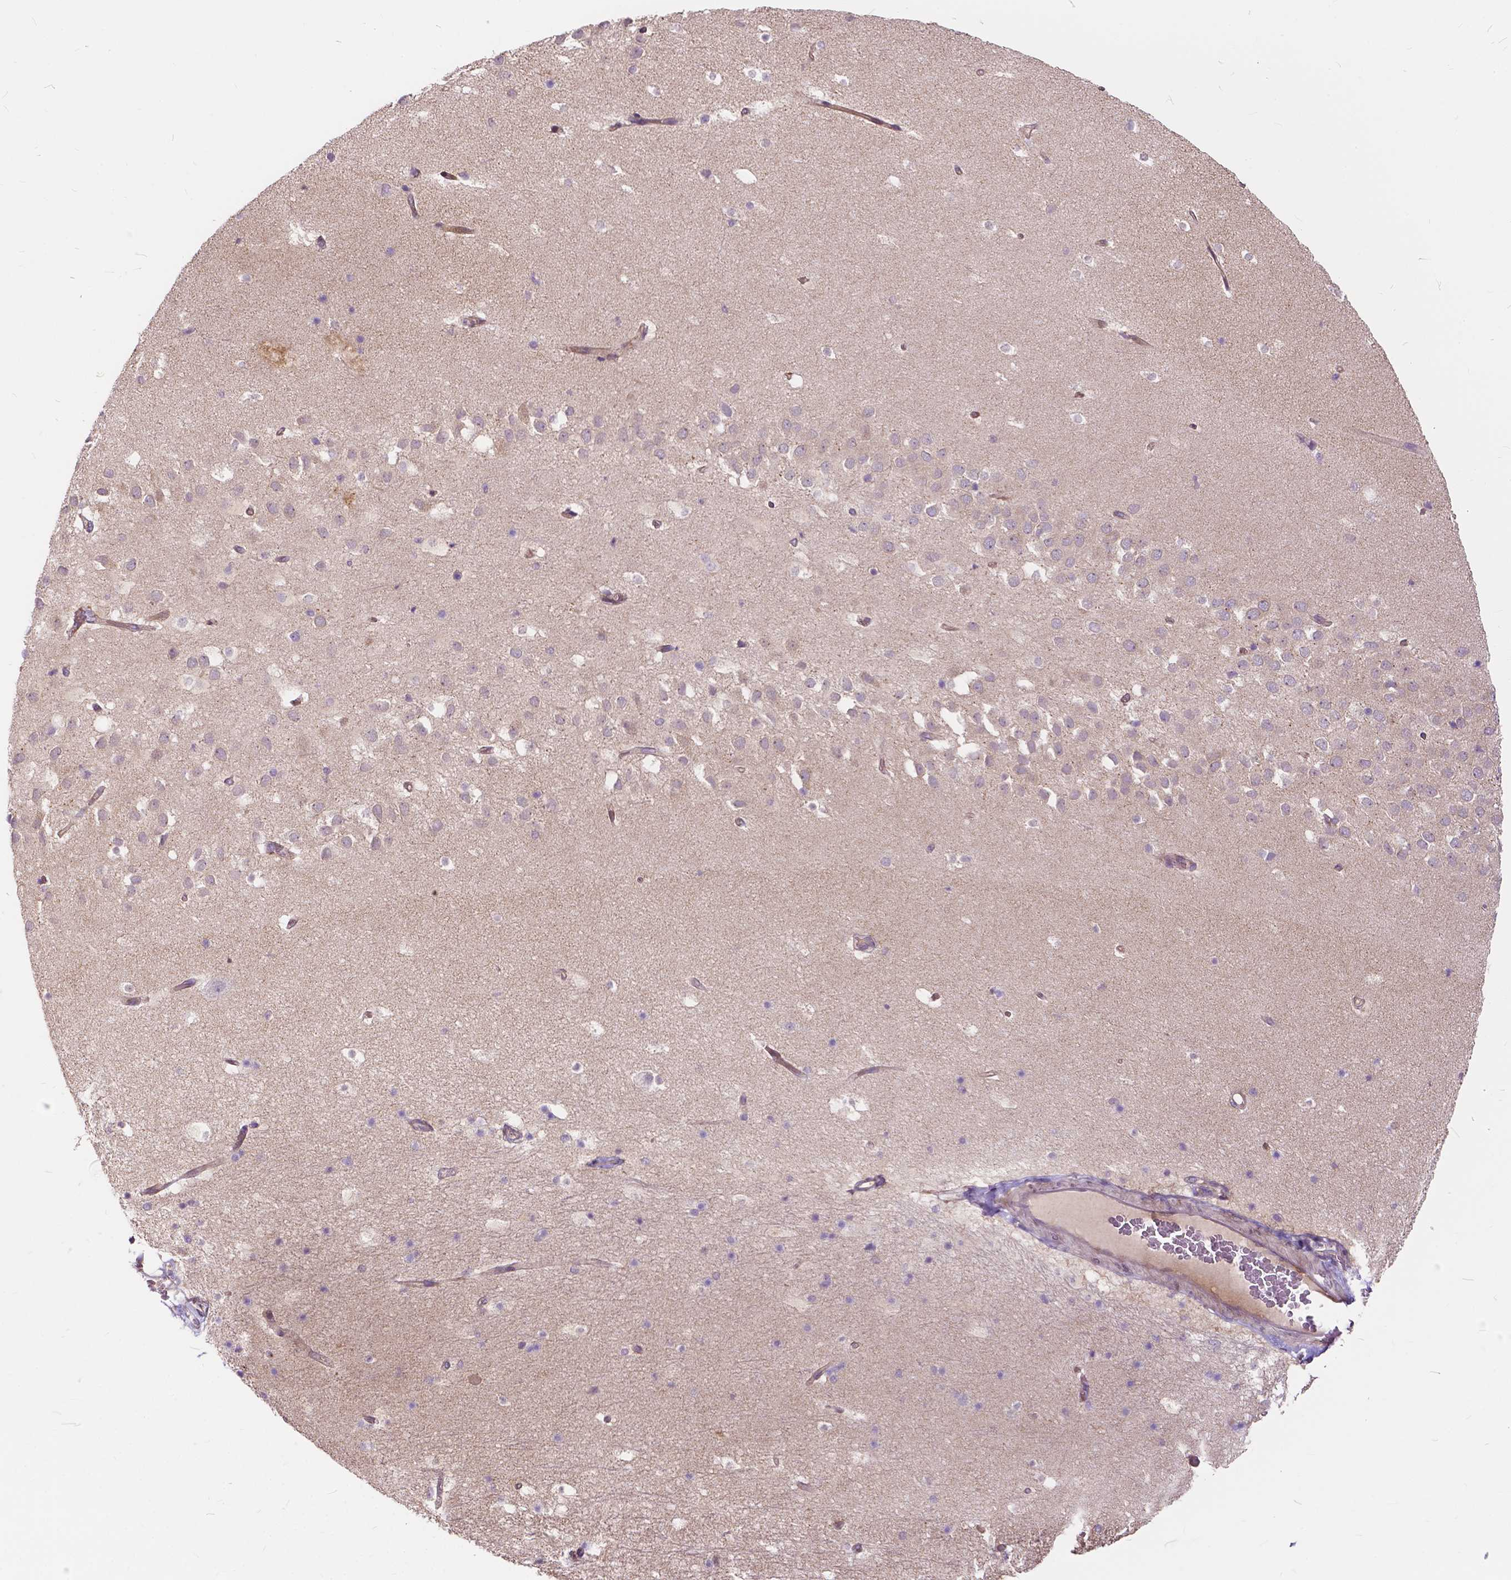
{"staining": {"intensity": "negative", "quantity": "none", "location": "none"}, "tissue": "hippocampus", "cell_type": "Glial cells", "image_type": "normal", "snomed": [{"axis": "morphology", "description": "Normal tissue, NOS"}, {"axis": "topography", "description": "Hippocampus"}], "caption": "A high-resolution micrograph shows immunohistochemistry (IHC) staining of benign hippocampus, which exhibits no significant staining in glial cells.", "gene": "INPP5E", "patient": {"sex": "male", "age": 26}}